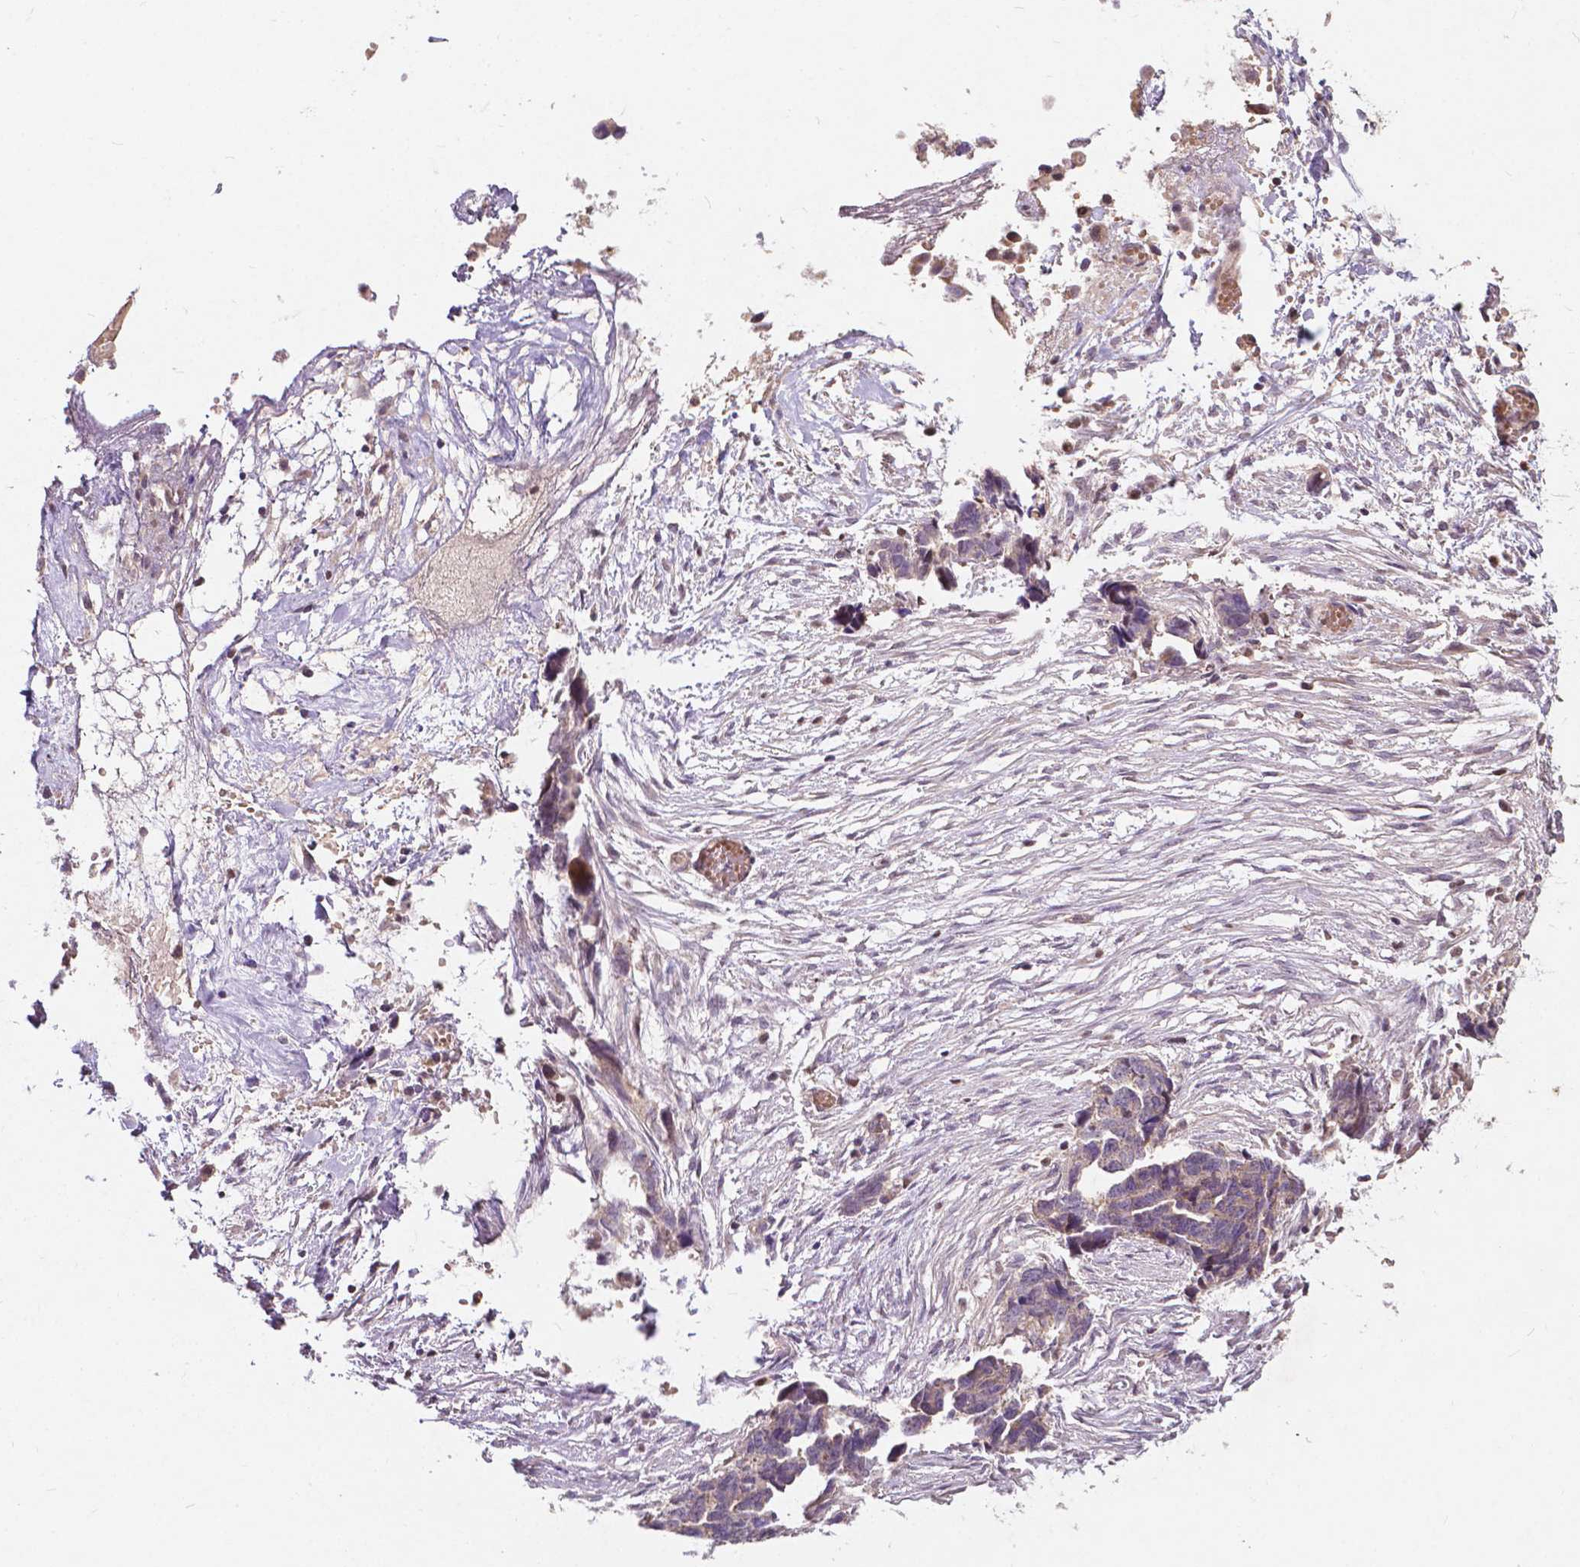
{"staining": {"intensity": "negative", "quantity": "none", "location": "none"}, "tissue": "ovarian cancer", "cell_type": "Tumor cells", "image_type": "cancer", "snomed": [{"axis": "morphology", "description": "Cystadenocarcinoma, serous, NOS"}, {"axis": "topography", "description": "Ovary"}], "caption": "Immunohistochemistry (IHC) micrograph of neoplastic tissue: ovarian cancer stained with DAB (3,3'-diaminobenzidine) shows no significant protein positivity in tumor cells.", "gene": "DUSP16", "patient": {"sex": "female", "age": 69}}